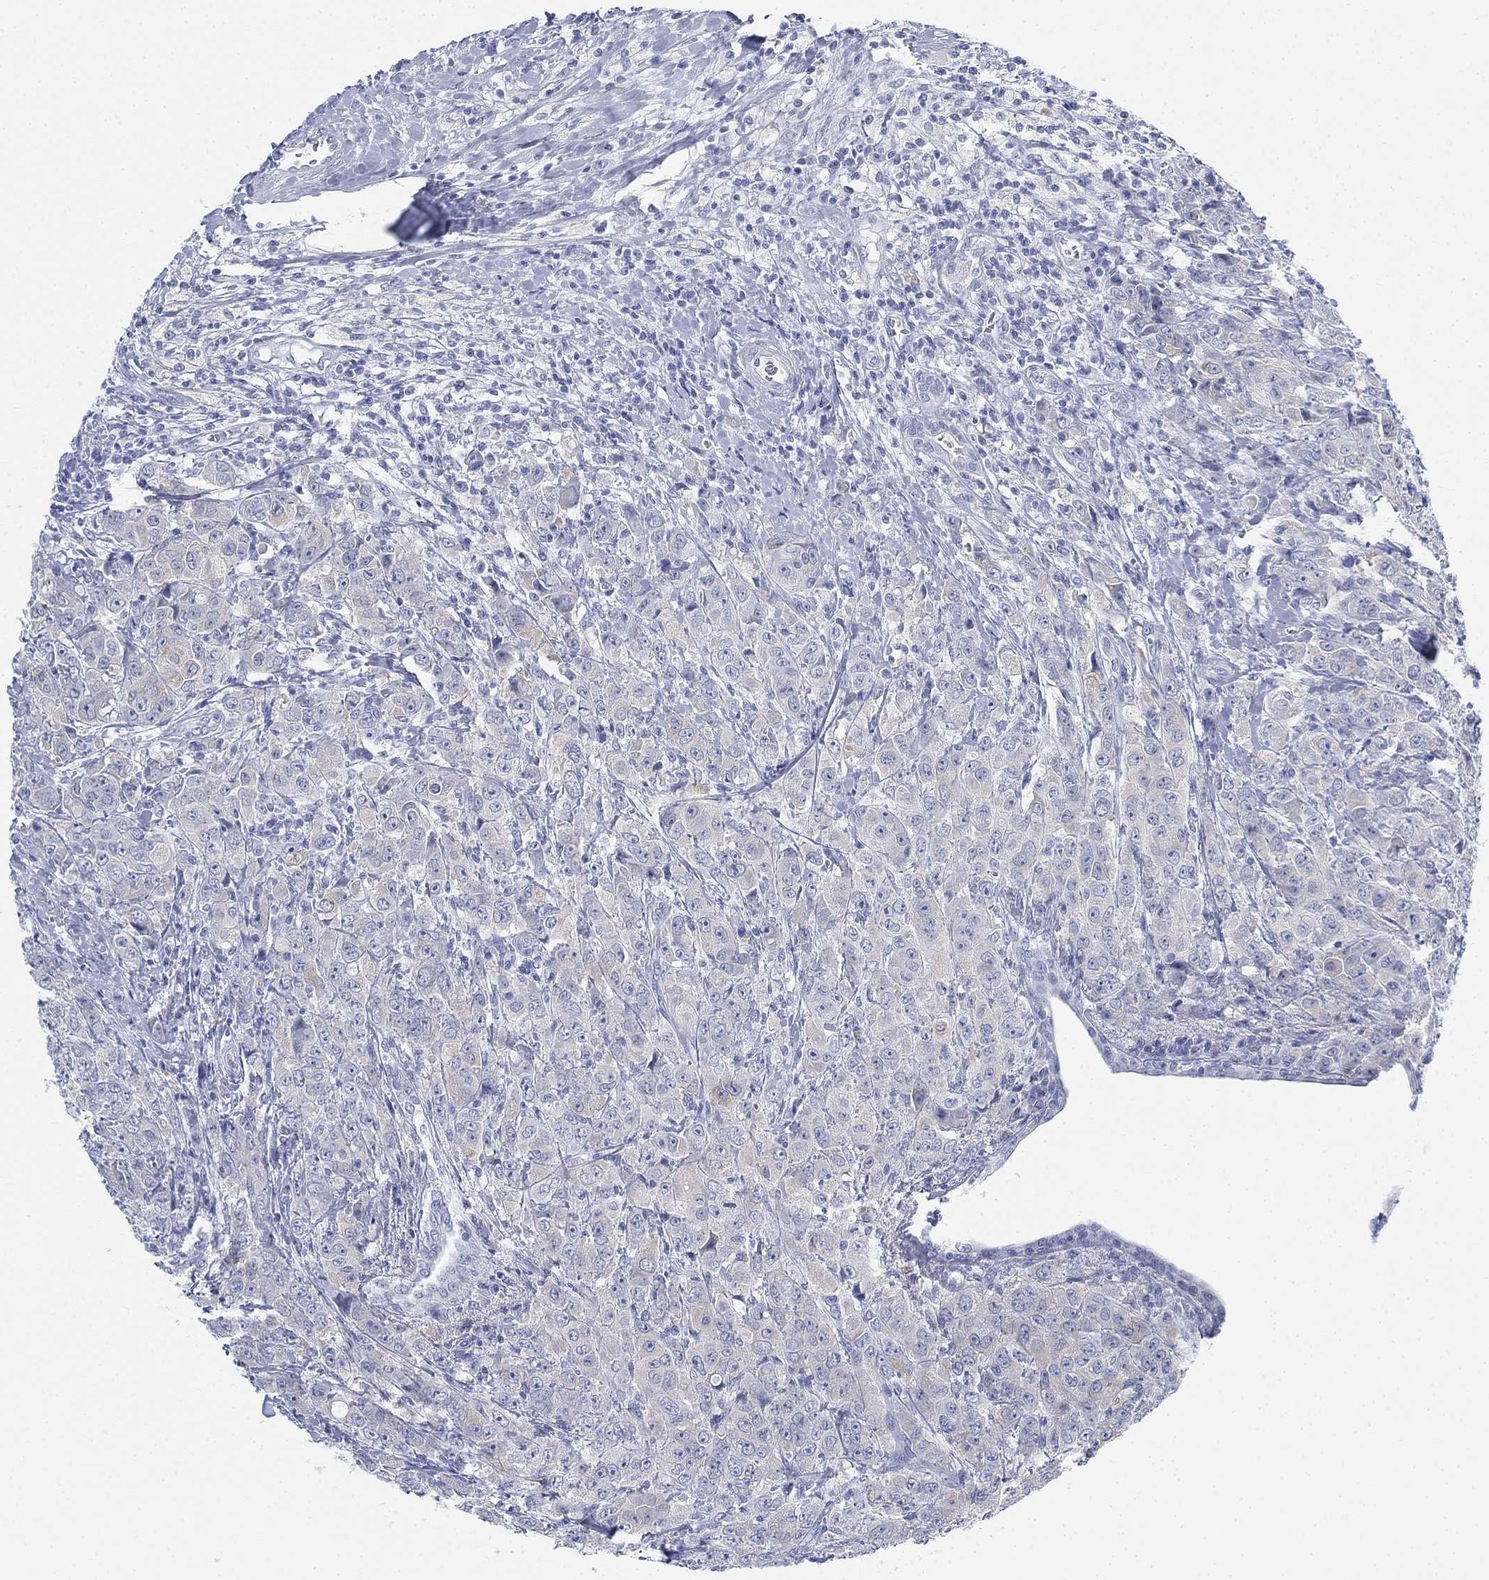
{"staining": {"intensity": "negative", "quantity": "none", "location": "none"}, "tissue": "breast cancer", "cell_type": "Tumor cells", "image_type": "cancer", "snomed": [{"axis": "morphology", "description": "Duct carcinoma"}, {"axis": "topography", "description": "Breast"}], "caption": "Protein analysis of breast cancer demonstrates no significant expression in tumor cells. (DAB (3,3'-diaminobenzidine) immunohistochemistry with hematoxylin counter stain).", "gene": "GCNA", "patient": {"sex": "female", "age": 43}}